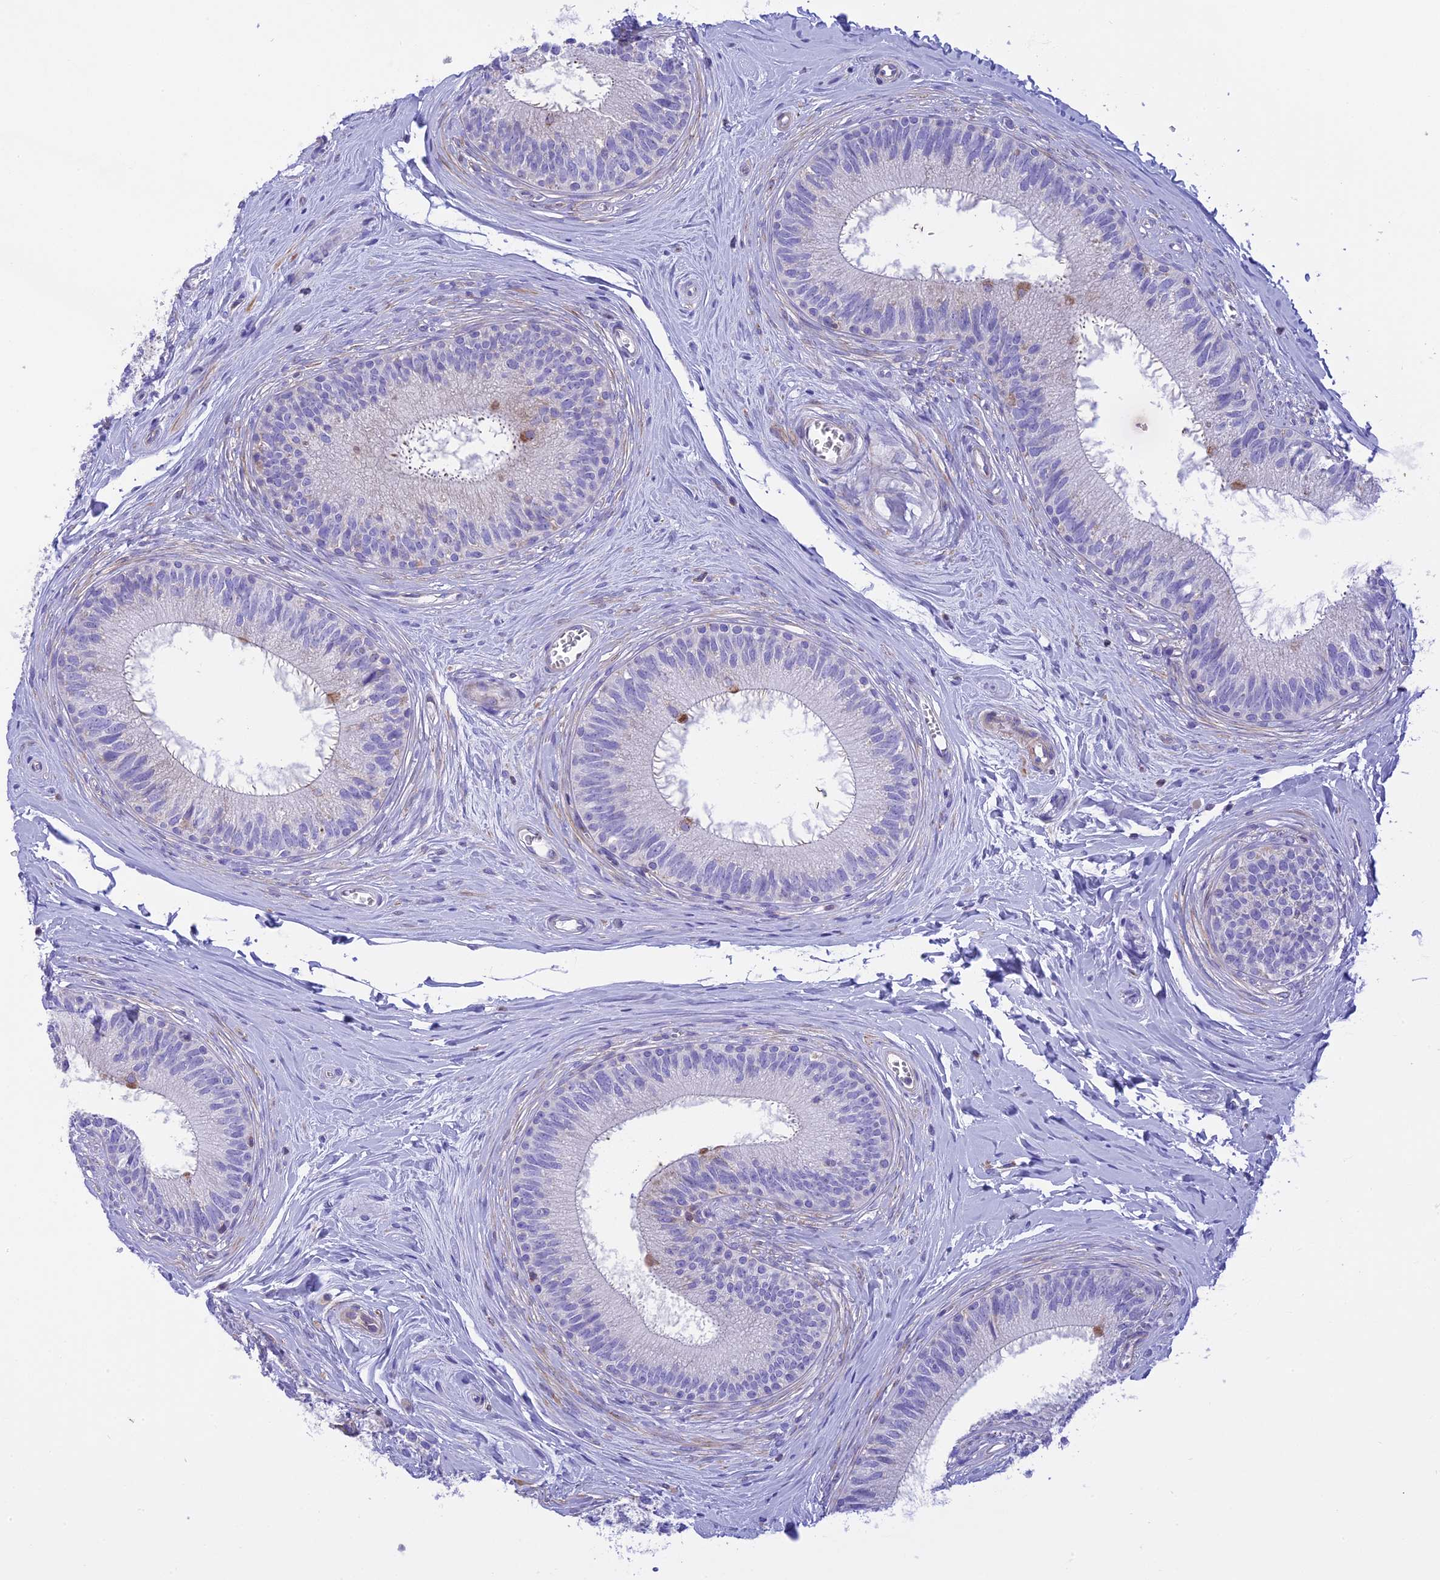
{"staining": {"intensity": "negative", "quantity": "none", "location": "none"}, "tissue": "epididymis", "cell_type": "Glandular cells", "image_type": "normal", "snomed": [{"axis": "morphology", "description": "Normal tissue, NOS"}, {"axis": "topography", "description": "Epididymis"}], "caption": "Immunohistochemical staining of normal human epididymis shows no significant positivity in glandular cells. Nuclei are stained in blue.", "gene": "CORO7", "patient": {"sex": "male", "age": 33}}